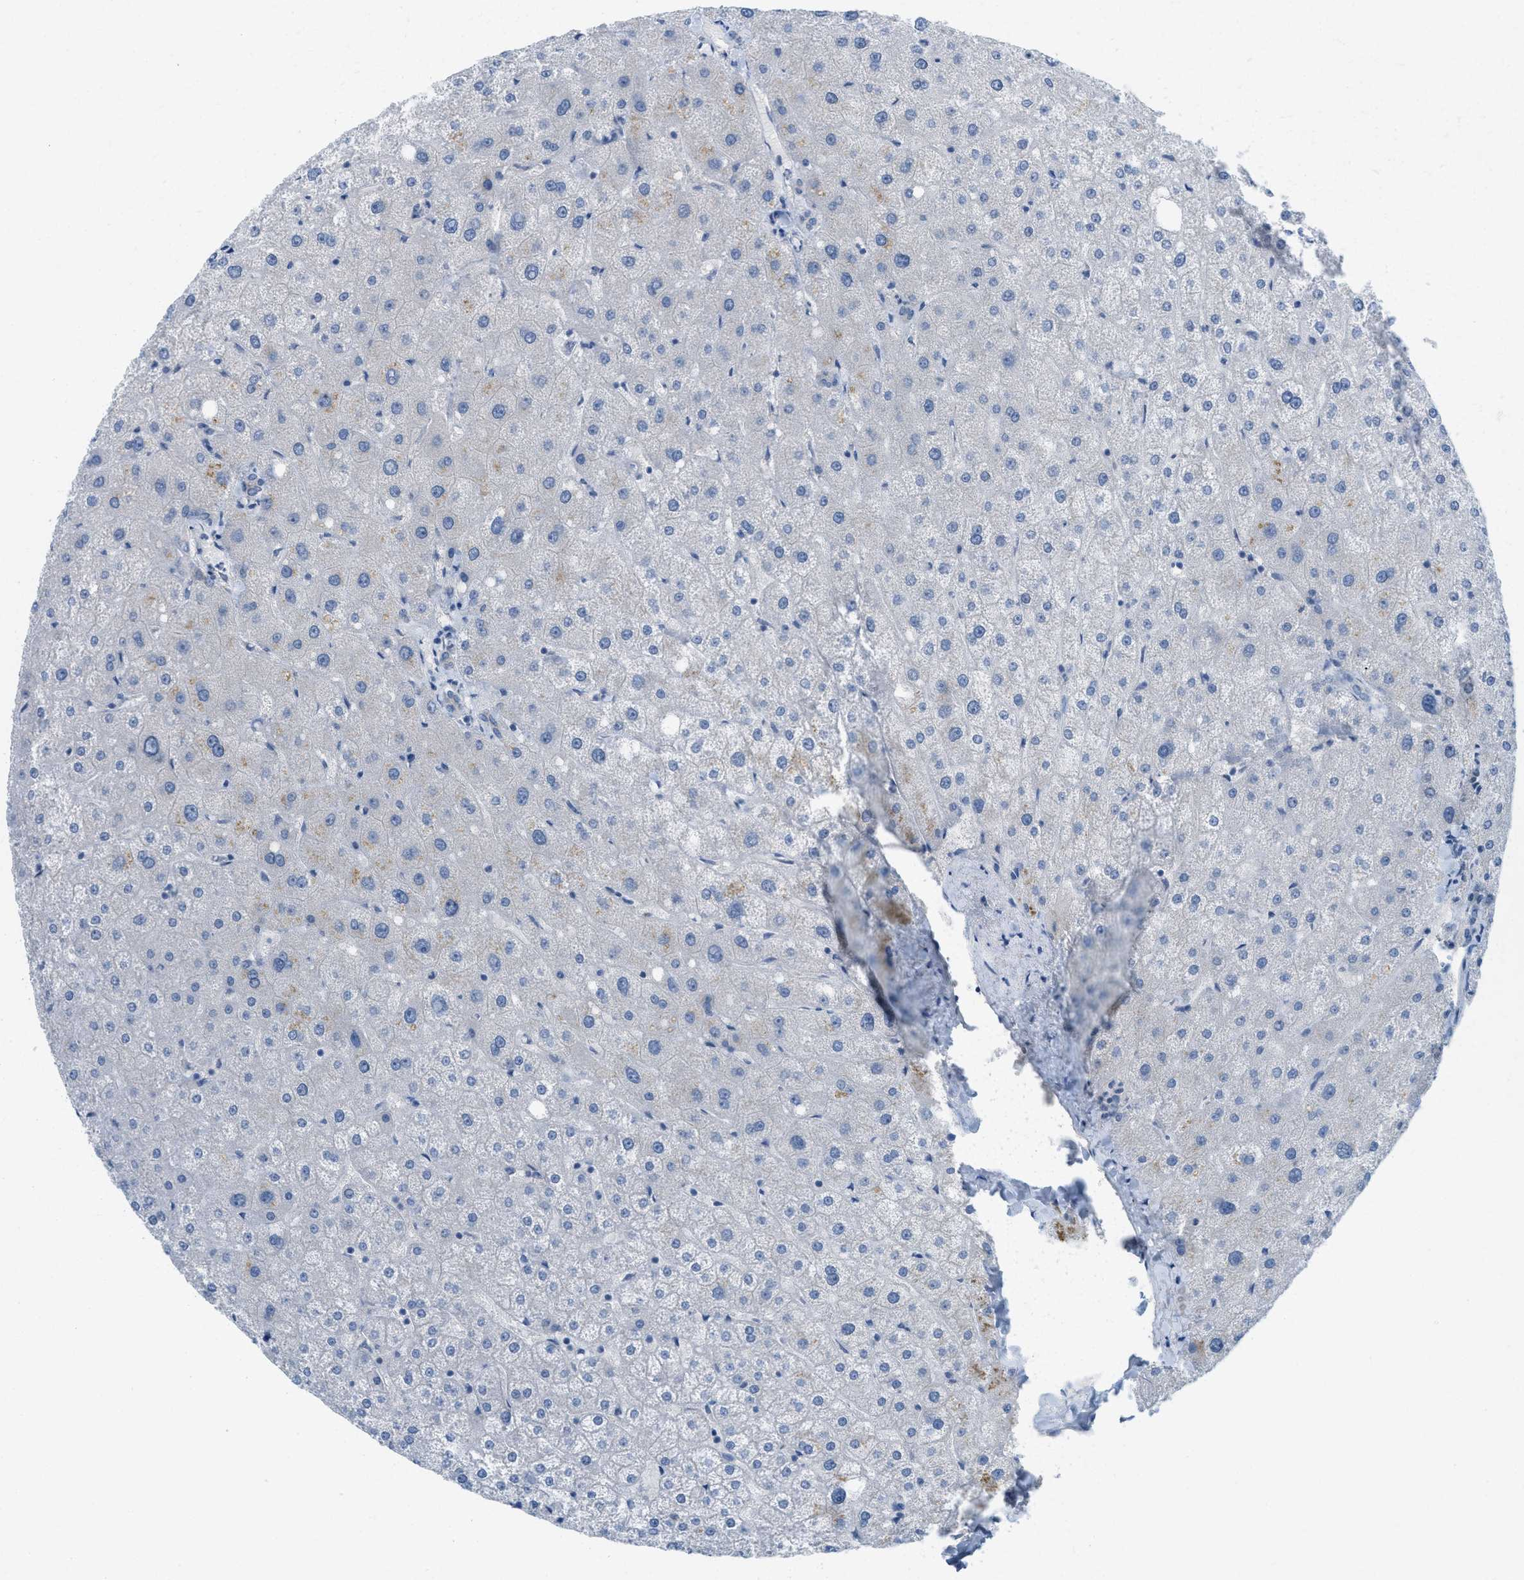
{"staining": {"intensity": "negative", "quantity": "none", "location": "none"}, "tissue": "liver", "cell_type": "Cholangiocytes", "image_type": "normal", "snomed": [{"axis": "morphology", "description": "Normal tissue, NOS"}, {"axis": "topography", "description": "Liver"}], "caption": "This image is of unremarkable liver stained with immunohistochemistry (IHC) to label a protein in brown with the nuclei are counter-stained blue. There is no staining in cholangiocytes. (Stains: DAB IHC with hematoxylin counter stain, Microscopy: brightfield microscopy at high magnification).", "gene": "ZFYVE9", "patient": {"sex": "male", "age": 73}}